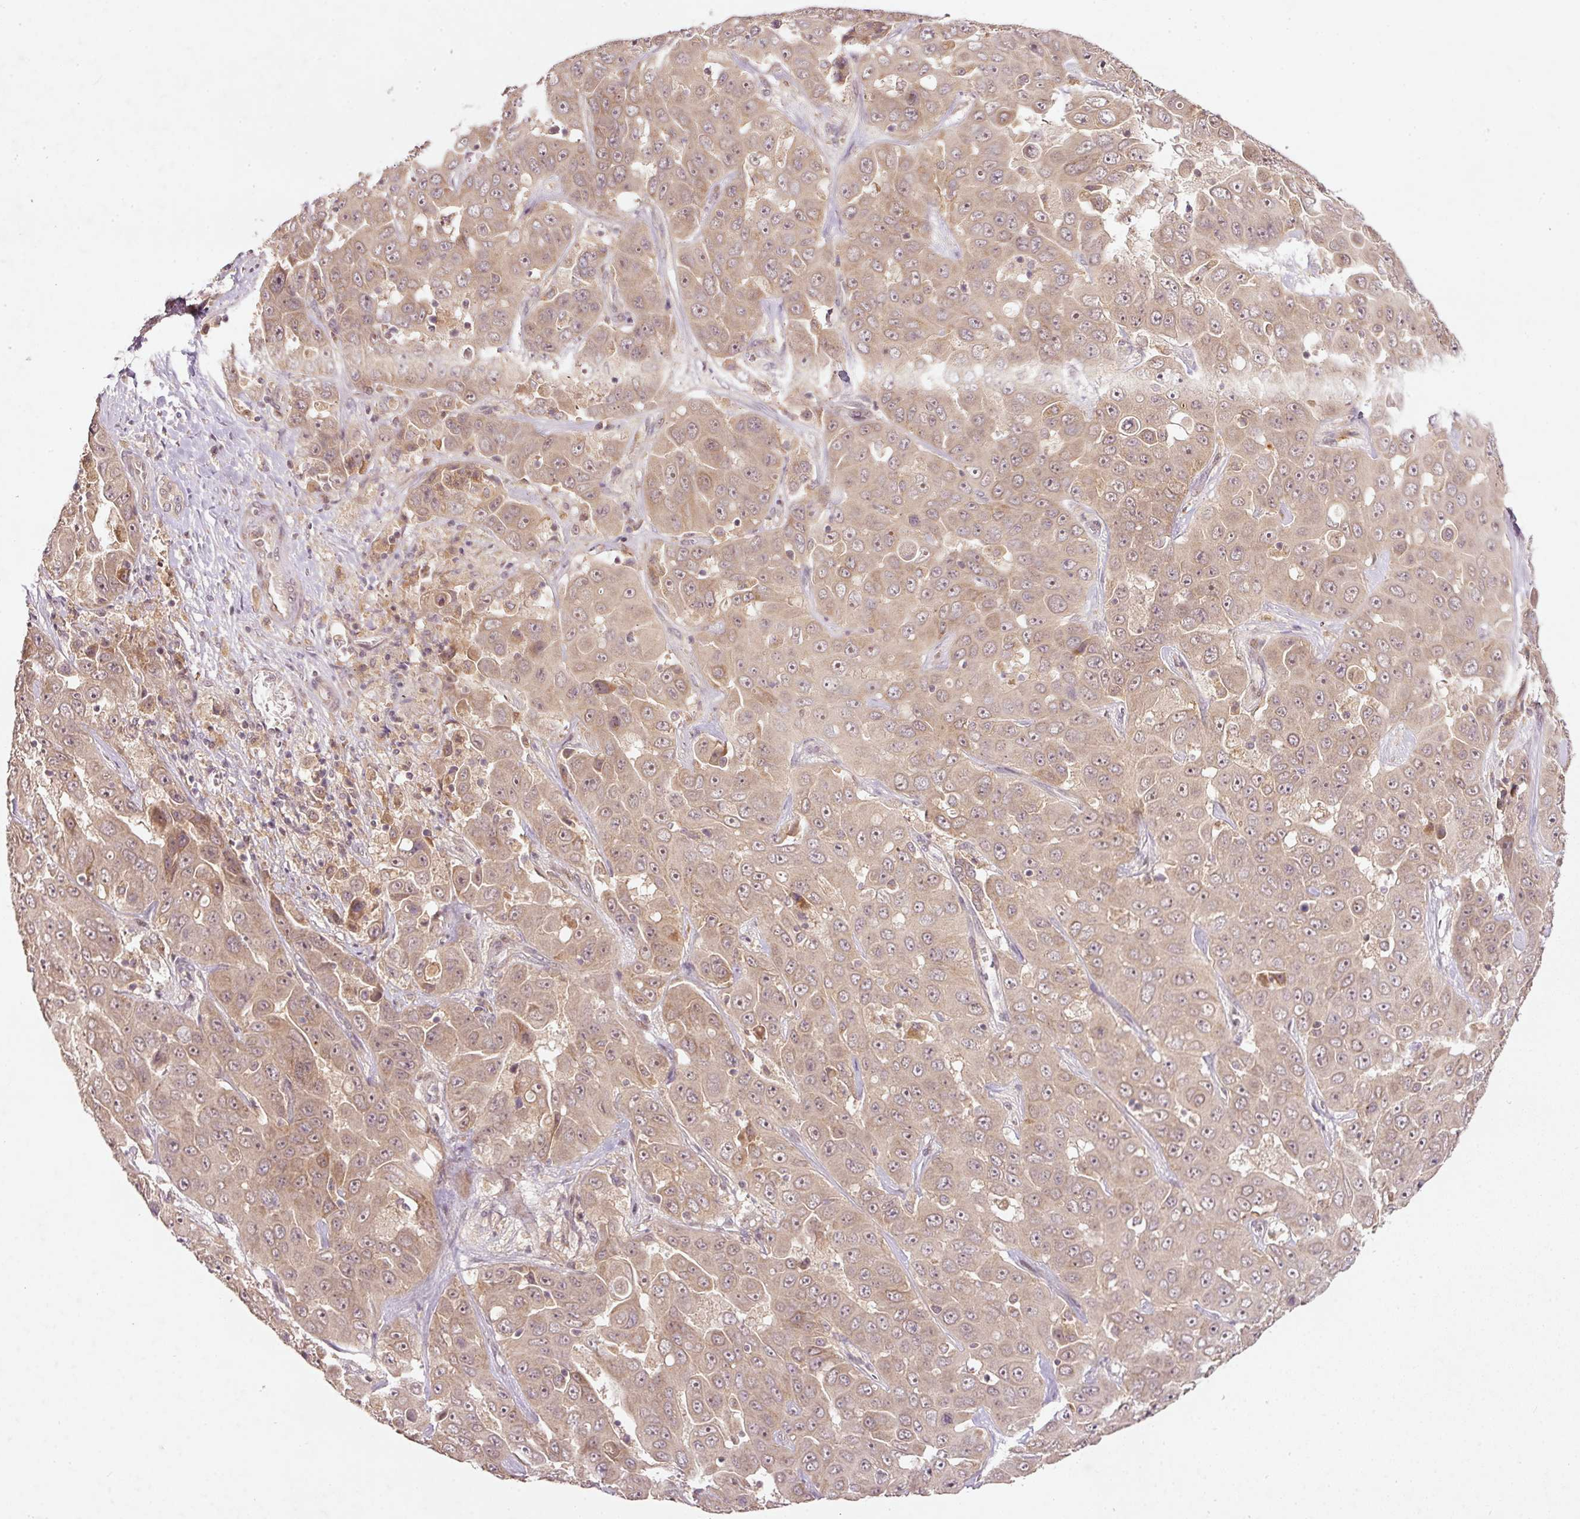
{"staining": {"intensity": "weak", "quantity": "25%-75%", "location": "nuclear"}, "tissue": "liver cancer", "cell_type": "Tumor cells", "image_type": "cancer", "snomed": [{"axis": "morphology", "description": "Cholangiocarcinoma"}, {"axis": "topography", "description": "Liver"}], "caption": "A histopathology image of human cholangiocarcinoma (liver) stained for a protein shows weak nuclear brown staining in tumor cells.", "gene": "PCDHB1", "patient": {"sex": "female", "age": 52}}